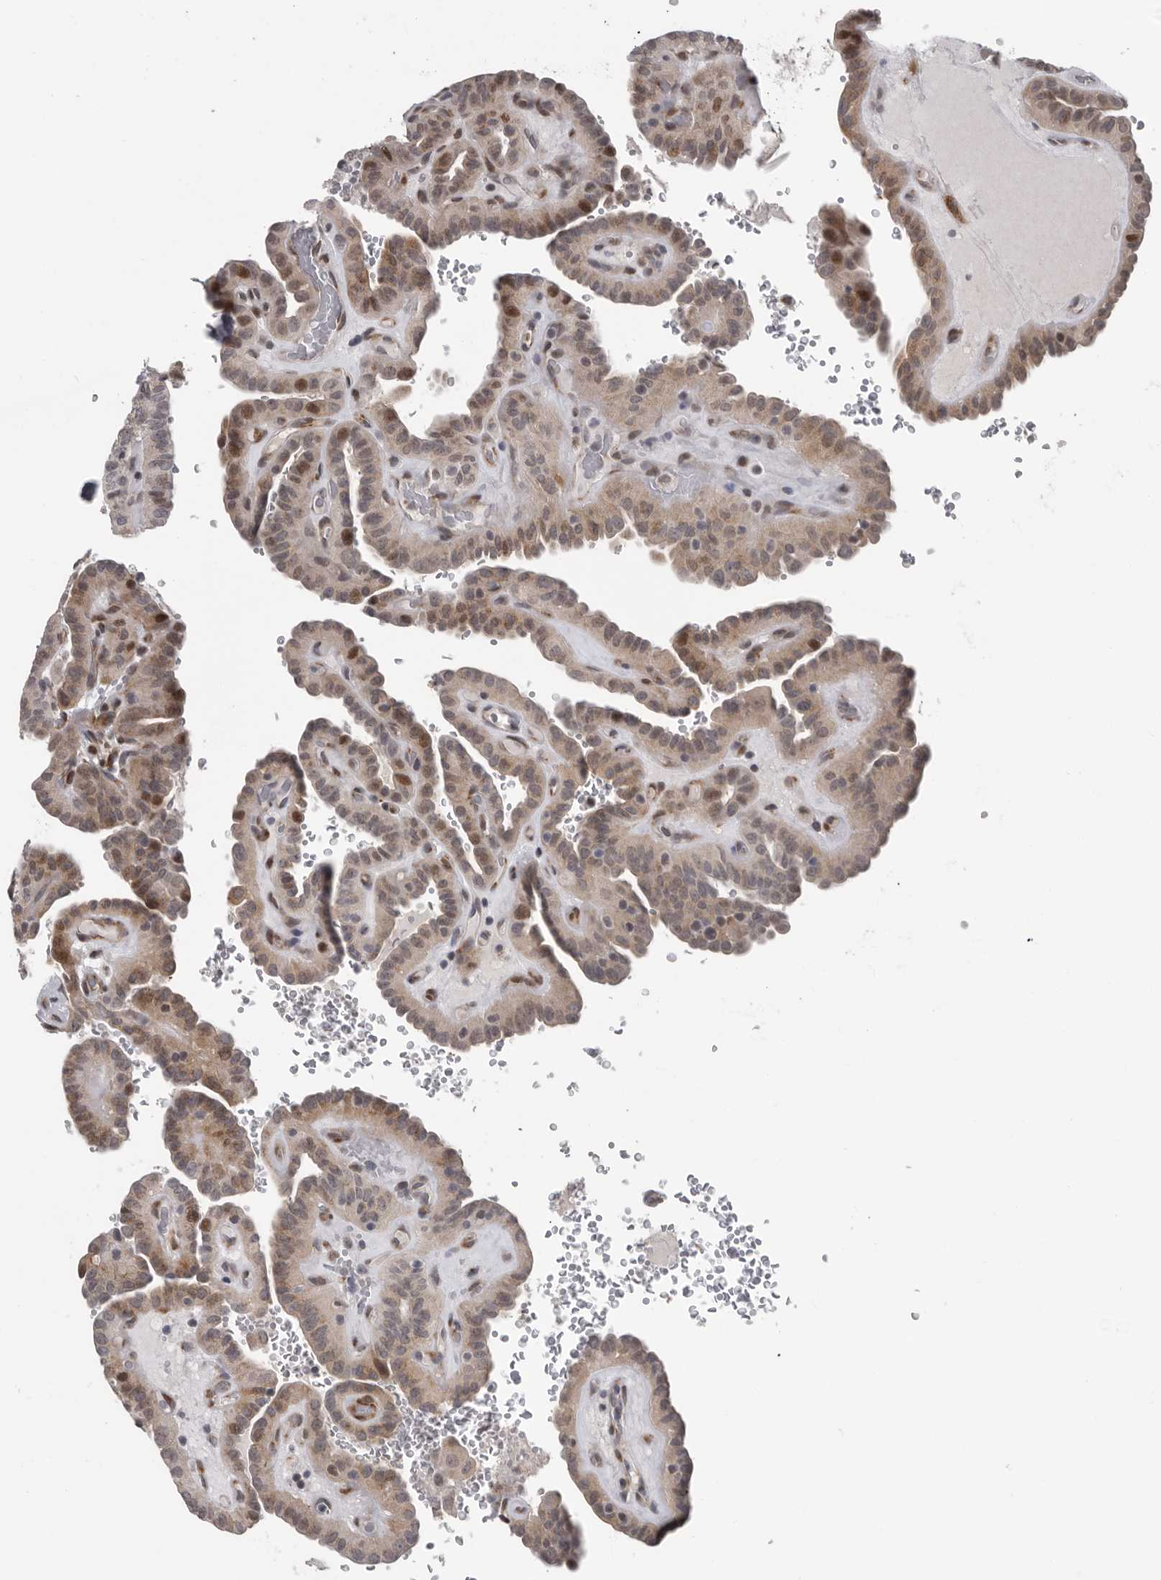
{"staining": {"intensity": "weak", "quantity": ">75%", "location": "cytoplasmic/membranous,nuclear"}, "tissue": "thyroid cancer", "cell_type": "Tumor cells", "image_type": "cancer", "snomed": [{"axis": "morphology", "description": "Papillary adenocarcinoma, NOS"}, {"axis": "topography", "description": "Thyroid gland"}], "caption": "Thyroid cancer (papillary adenocarcinoma) tissue reveals weak cytoplasmic/membranous and nuclear expression in approximately >75% of tumor cells", "gene": "RALGPS2", "patient": {"sex": "male", "age": 77}}